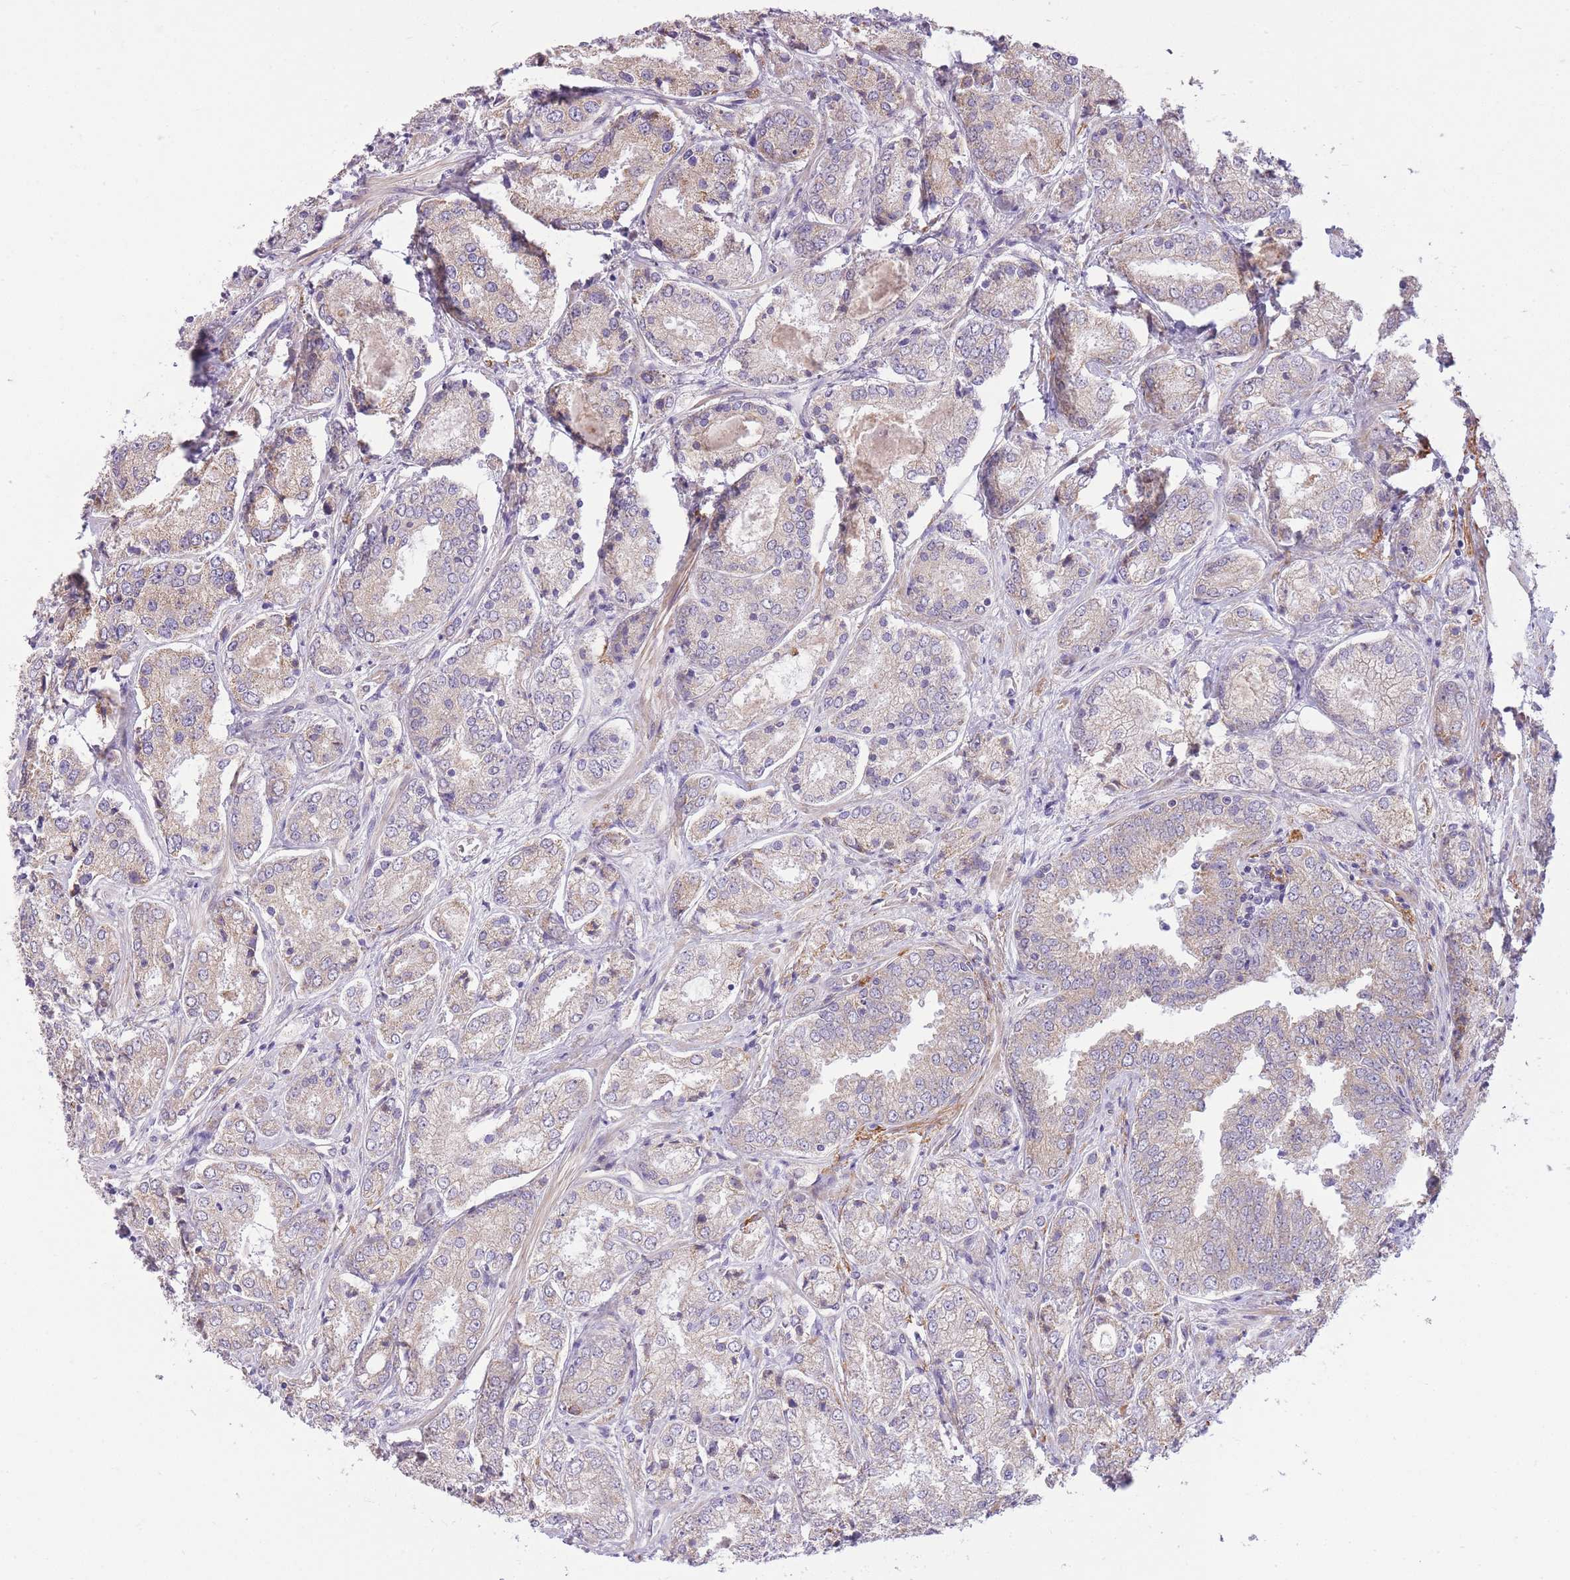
{"staining": {"intensity": "negative", "quantity": "none", "location": "none"}, "tissue": "prostate cancer", "cell_type": "Tumor cells", "image_type": "cancer", "snomed": [{"axis": "morphology", "description": "Adenocarcinoma, High grade"}, {"axis": "topography", "description": "Prostate"}], "caption": "Immunohistochemical staining of prostate cancer (high-grade adenocarcinoma) reveals no significant expression in tumor cells.", "gene": "REV1", "patient": {"sex": "male", "age": 63}}